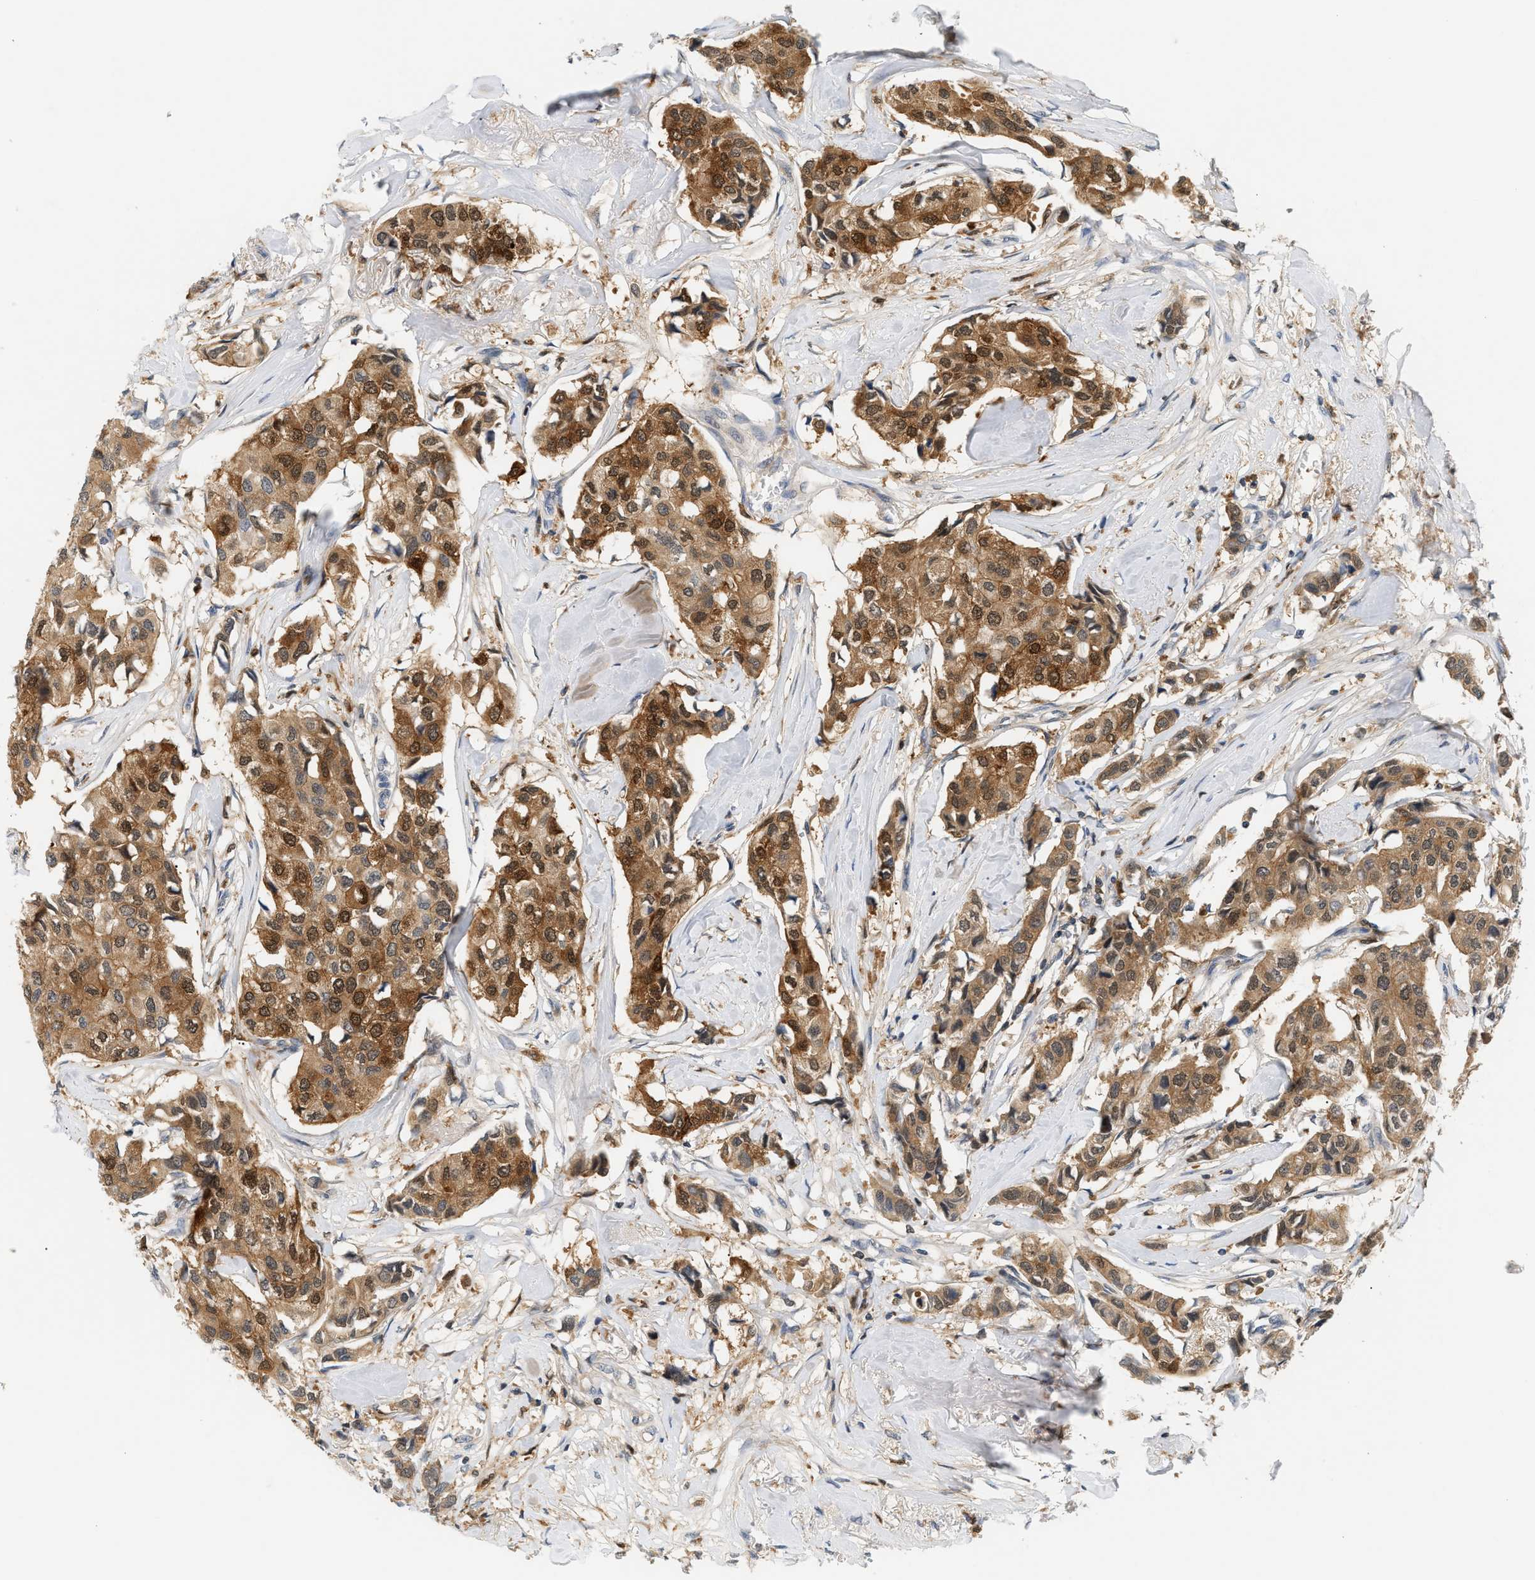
{"staining": {"intensity": "moderate", "quantity": ">75%", "location": "cytoplasmic/membranous,nuclear"}, "tissue": "breast cancer", "cell_type": "Tumor cells", "image_type": "cancer", "snomed": [{"axis": "morphology", "description": "Duct carcinoma"}, {"axis": "topography", "description": "Breast"}], "caption": "Tumor cells demonstrate medium levels of moderate cytoplasmic/membranous and nuclear staining in approximately >75% of cells in human invasive ductal carcinoma (breast).", "gene": "PYCARD", "patient": {"sex": "female", "age": 80}}